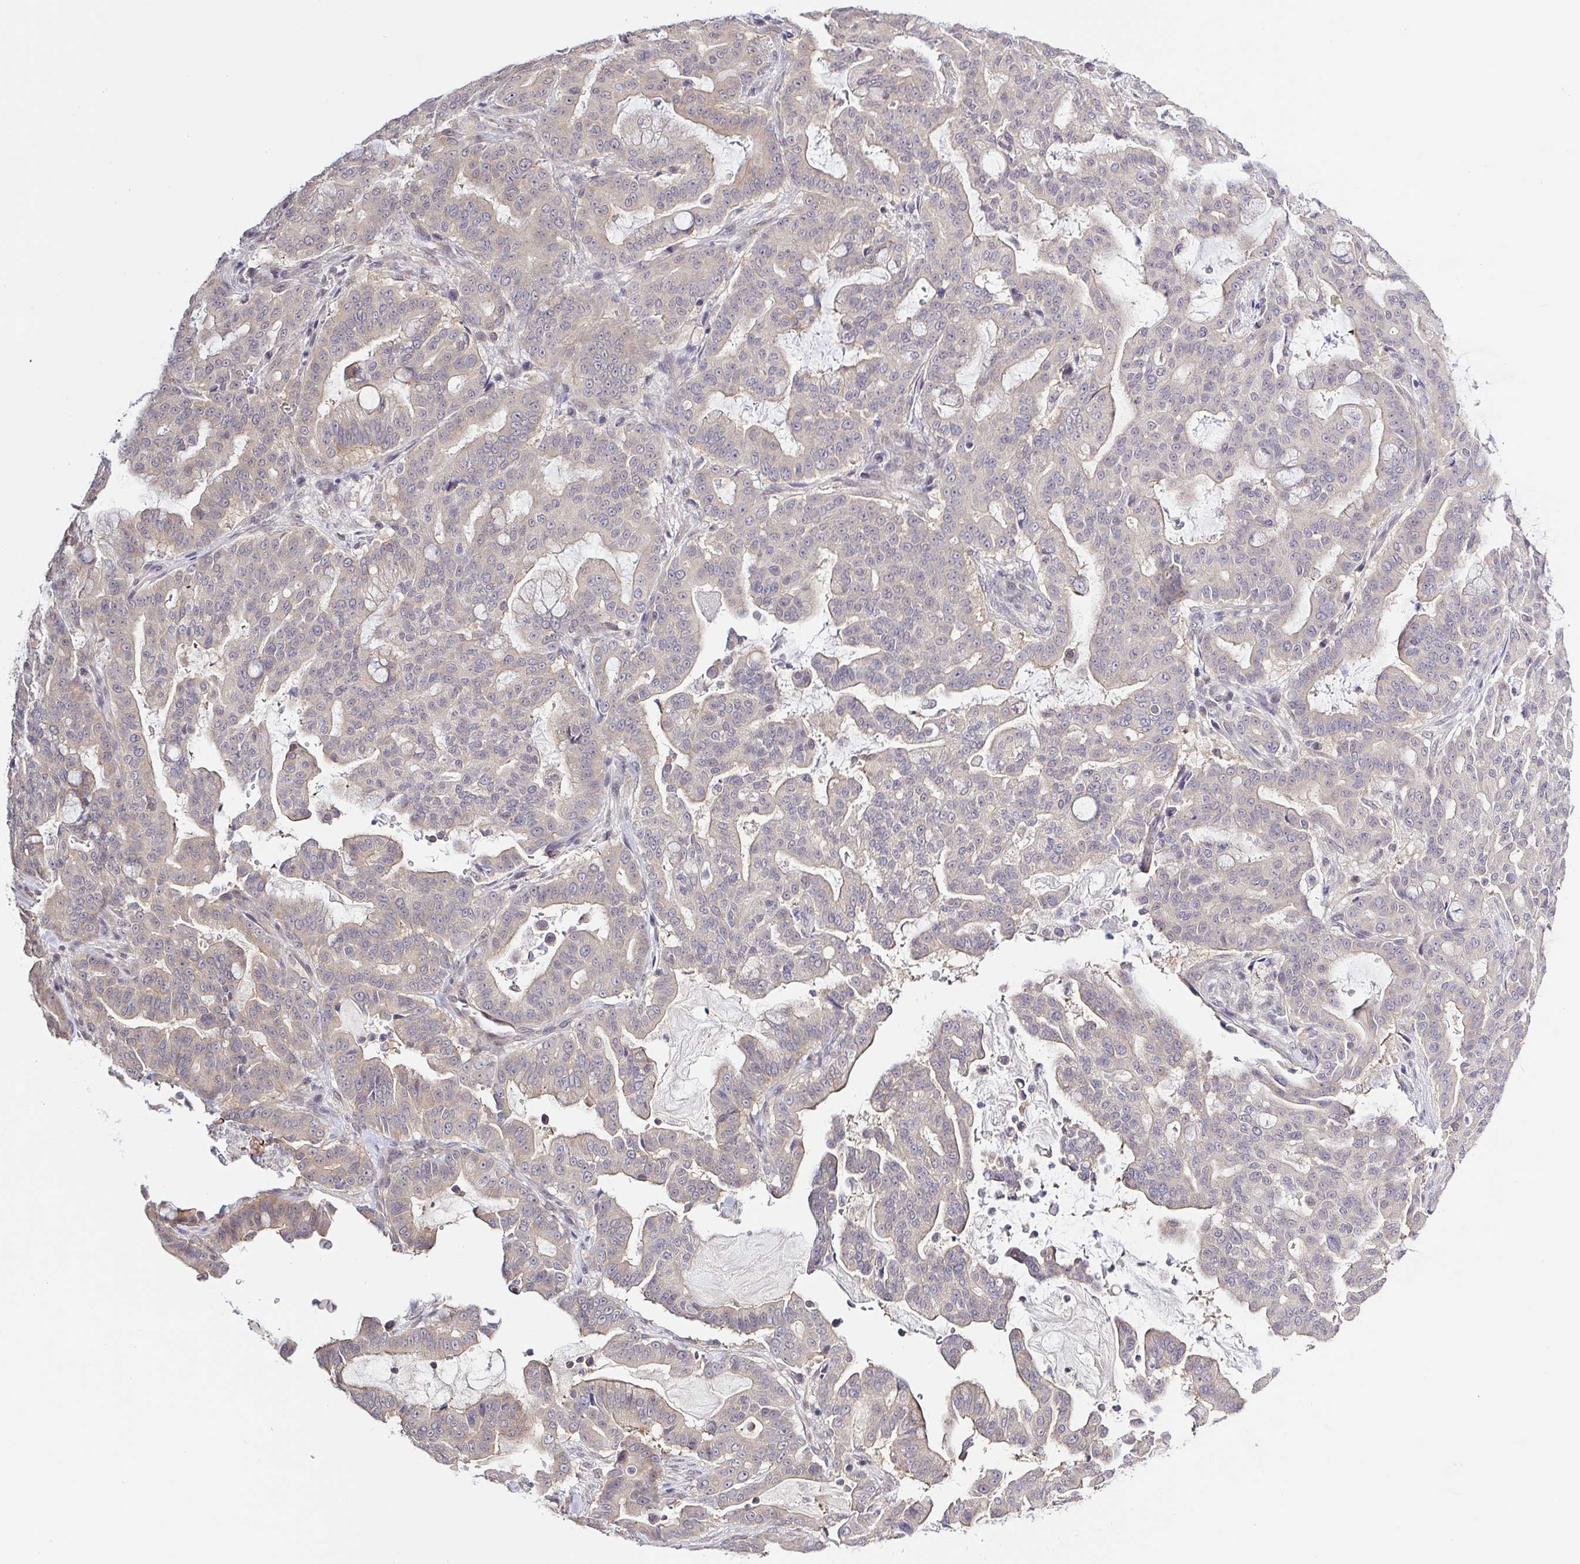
{"staining": {"intensity": "weak", "quantity": "<25%", "location": "cytoplasmic/membranous"}, "tissue": "pancreatic cancer", "cell_type": "Tumor cells", "image_type": "cancer", "snomed": [{"axis": "morphology", "description": "Adenocarcinoma, NOS"}, {"axis": "topography", "description": "Pancreas"}], "caption": "This is an IHC photomicrograph of human pancreatic adenocarcinoma. There is no expression in tumor cells.", "gene": "HYPK", "patient": {"sex": "male", "age": 63}}